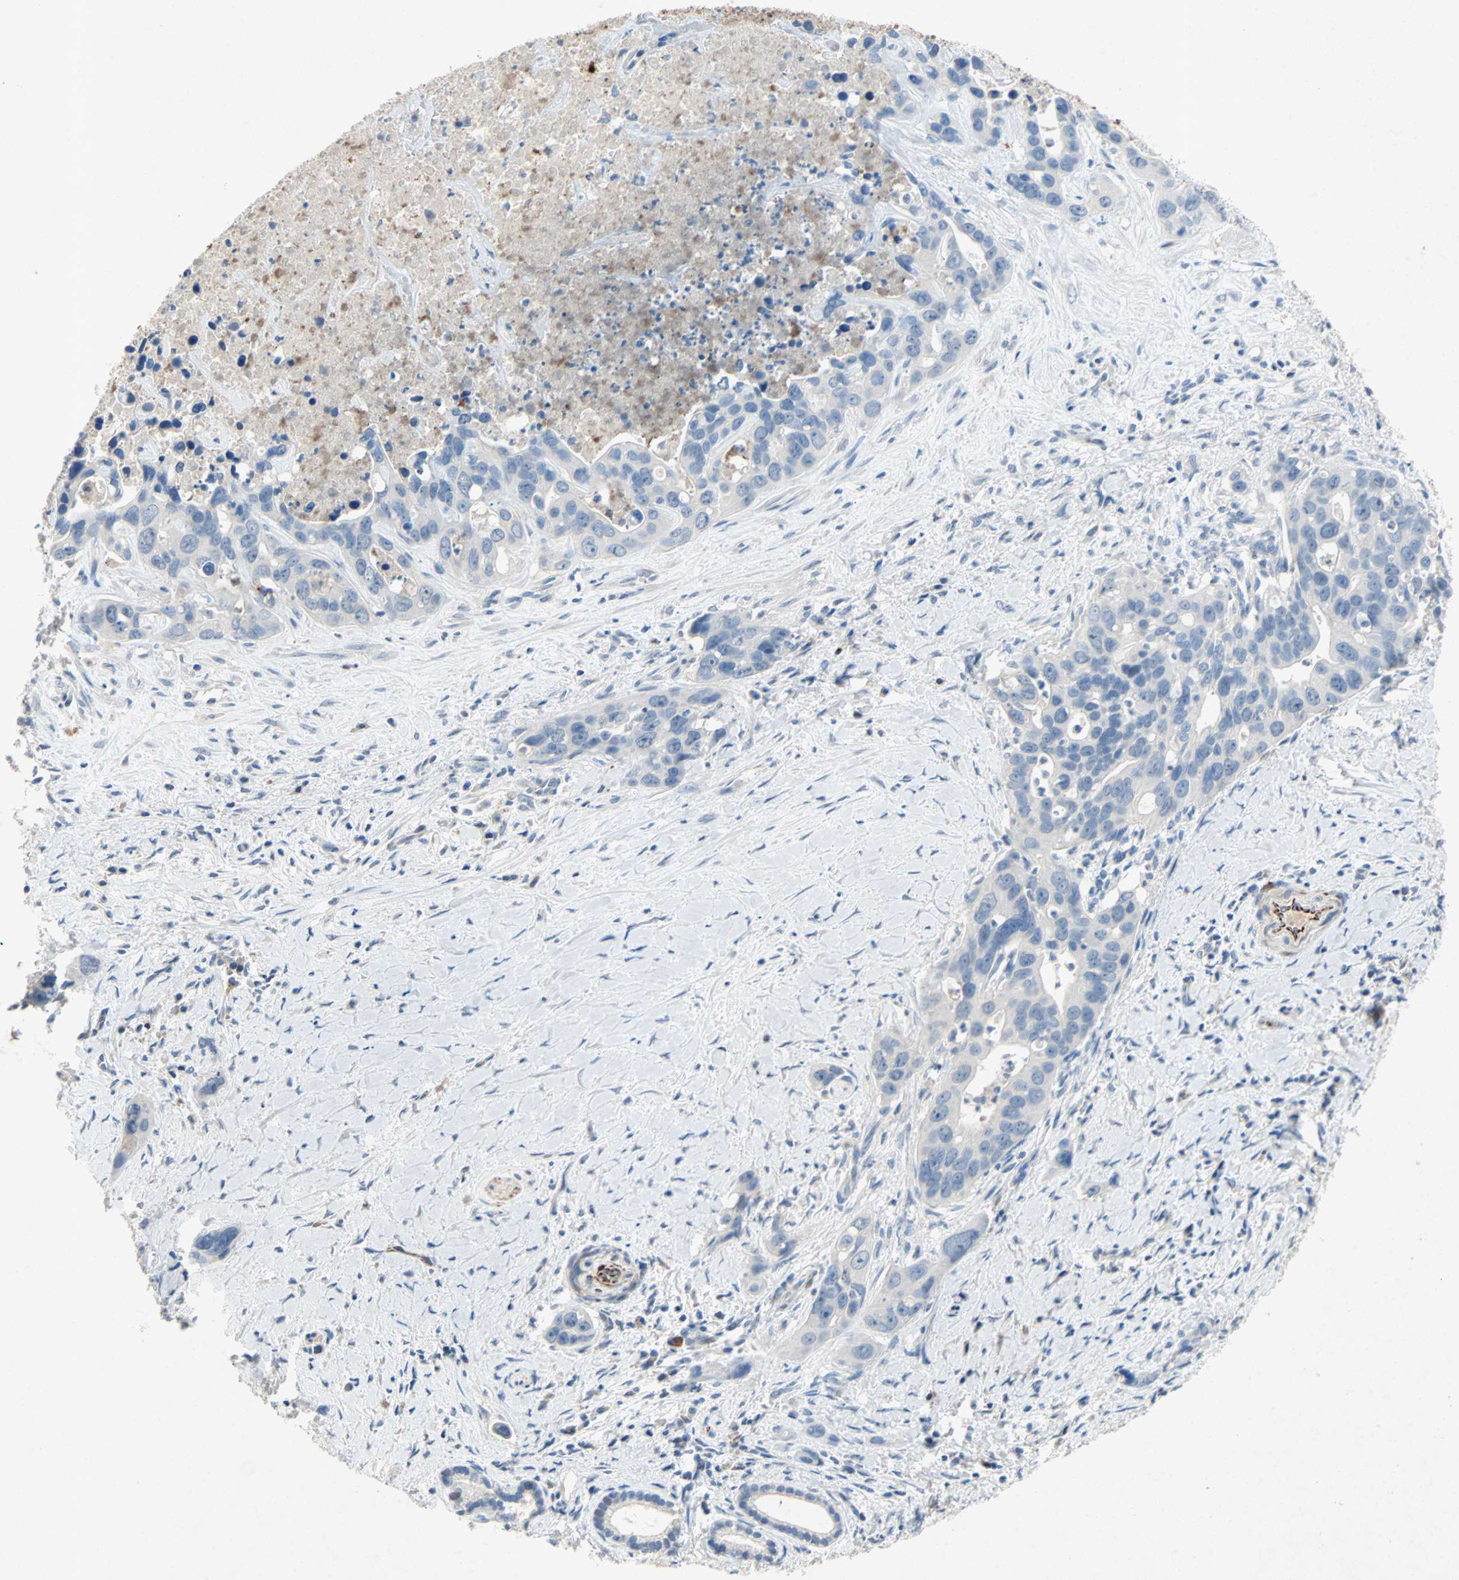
{"staining": {"intensity": "negative", "quantity": "none", "location": "none"}, "tissue": "liver cancer", "cell_type": "Tumor cells", "image_type": "cancer", "snomed": [{"axis": "morphology", "description": "Cholangiocarcinoma"}, {"axis": "topography", "description": "Liver"}], "caption": "This is an immunohistochemistry (IHC) histopathology image of human cholangiocarcinoma (liver). There is no positivity in tumor cells.", "gene": "PCDHB2", "patient": {"sex": "female", "age": 65}}